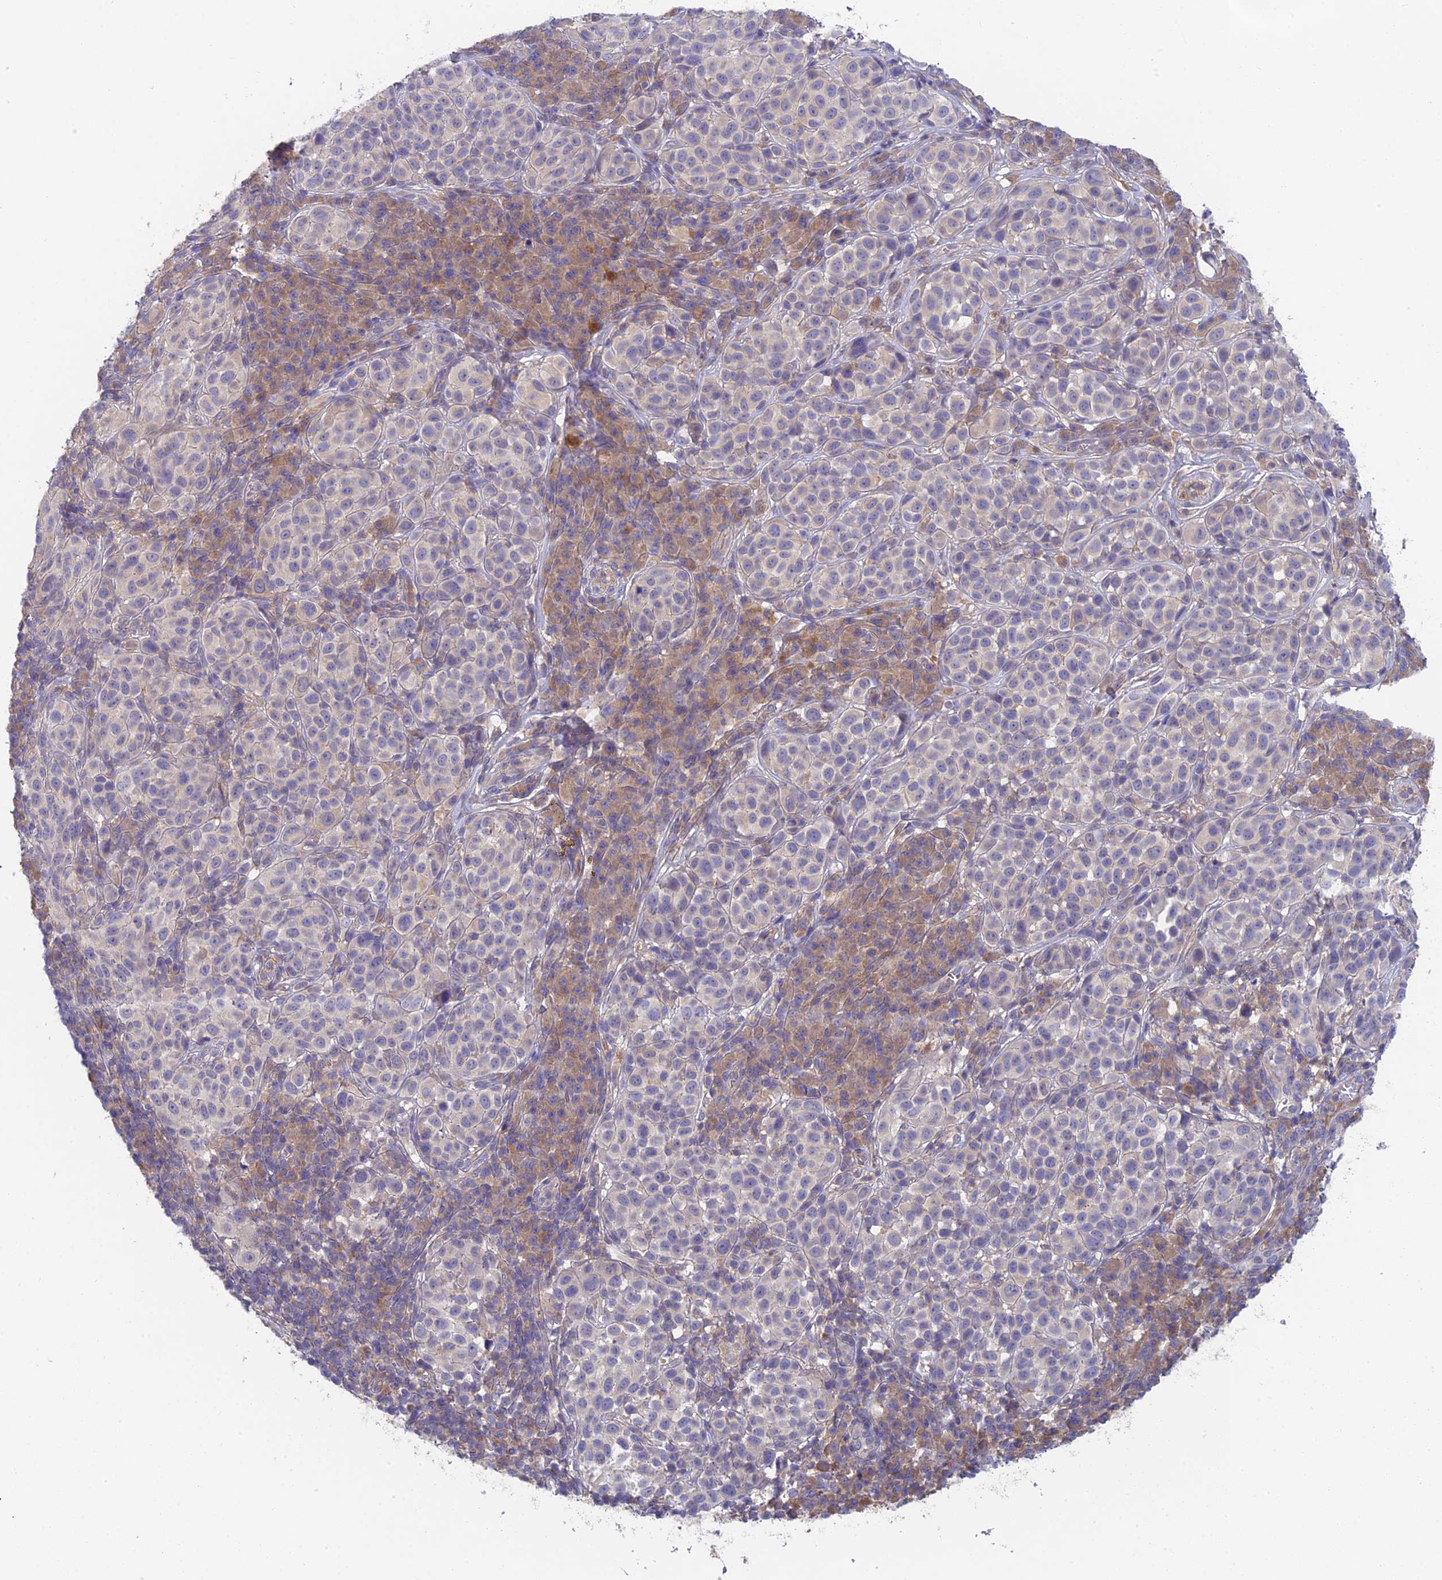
{"staining": {"intensity": "negative", "quantity": "none", "location": "none"}, "tissue": "melanoma", "cell_type": "Tumor cells", "image_type": "cancer", "snomed": [{"axis": "morphology", "description": "Malignant melanoma, NOS"}, {"axis": "topography", "description": "Skin"}], "caption": "IHC of human melanoma exhibits no staining in tumor cells.", "gene": "ADAMTS13", "patient": {"sex": "male", "age": 38}}